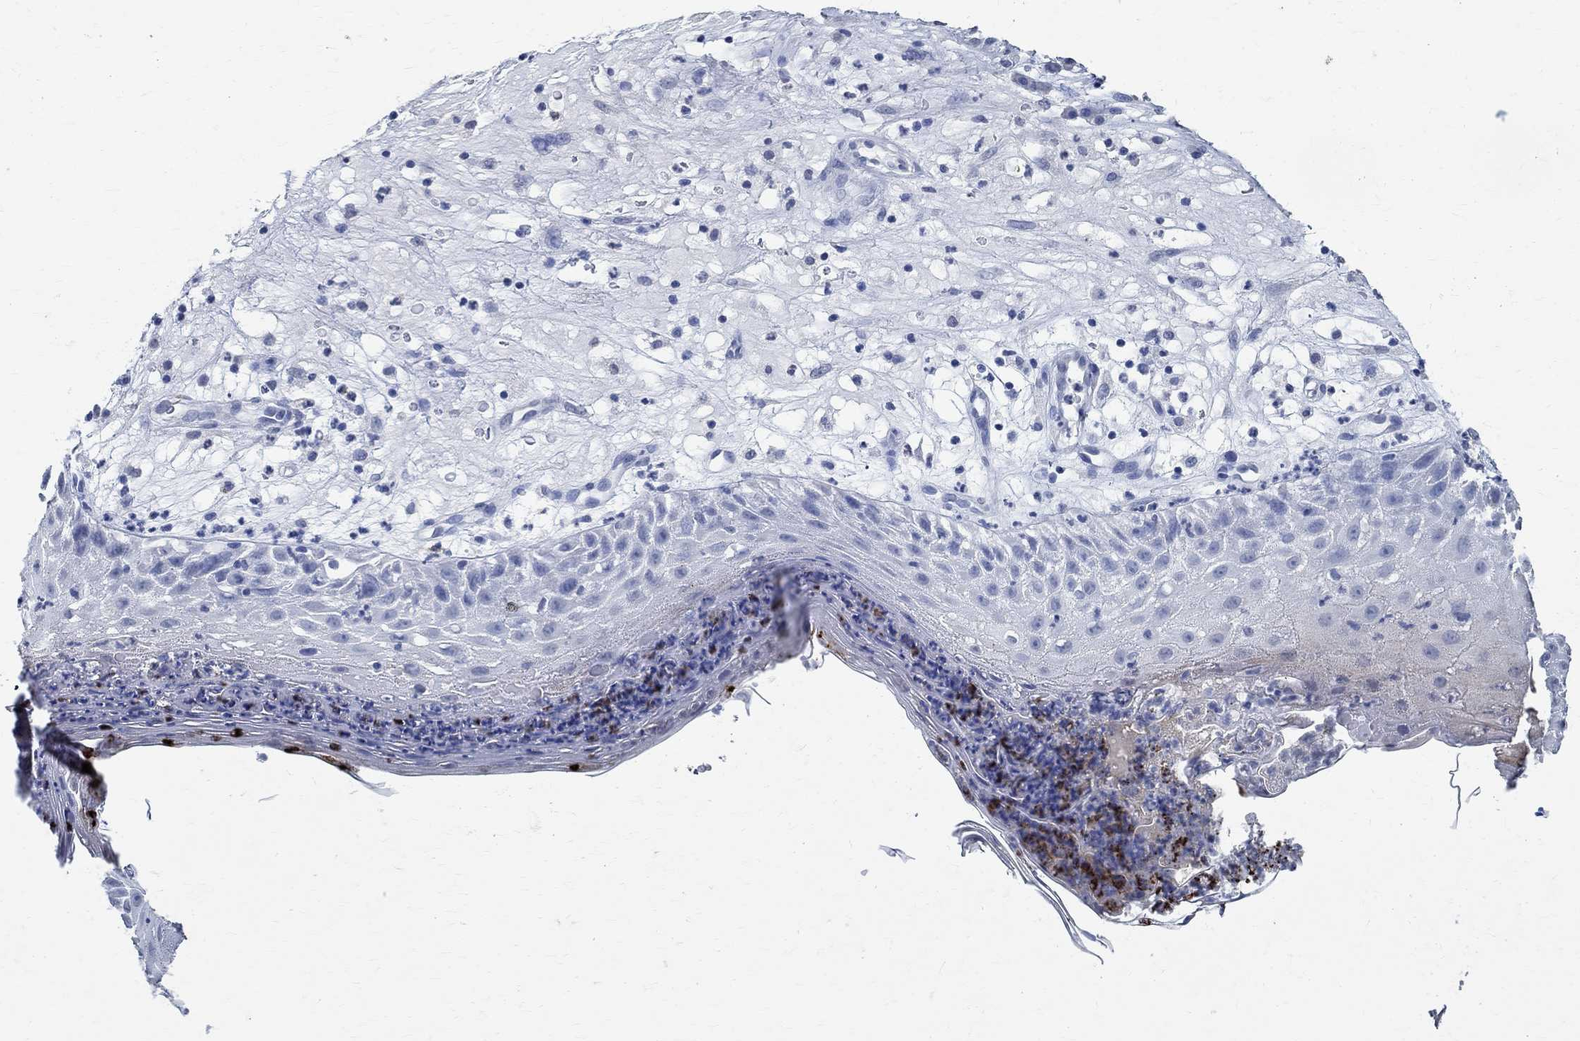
{"staining": {"intensity": "negative", "quantity": "none", "location": "none"}, "tissue": "skin cancer", "cell_type": "Tumor cells", "image_type": "cancer", "snomed": [{"axis": "morphology", "description": "Normal tissue, NOS"}, {"axis": "morphology", "description": "Squamous cell carcinoma, NOS"}, {"axis": "topography", "description": "Skin"}], "caption": "This is an immunohistochemistry (IHC) histopathology image of human skin cancer. There is no expression in tumor cells.", "gene": "TMEM221", "patient": {"sex": "male", "age": 79}}